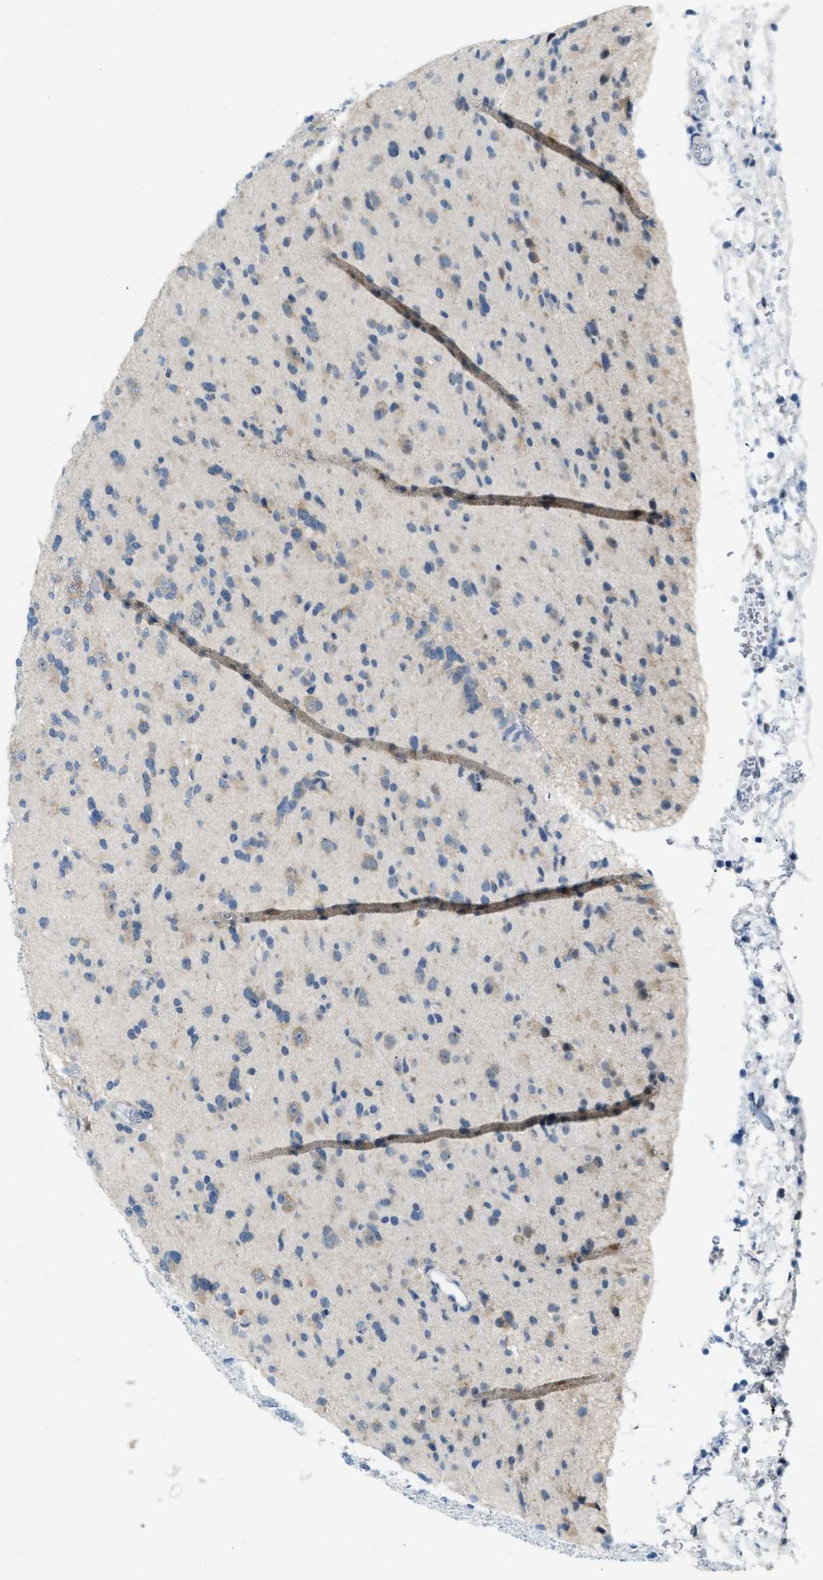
{"staining": {"intensity": "negative", "quantity": "none", "location": "none"}, "tissue": "glioma", "cell_type": "Tumor cells", "image_type": "cancer", "snomed": [{"axis": "morphology", "description": "Glioma, malignant, Low grade"}, {"axis": "topography", "description": "Brain"}], "caption": "Glioma stained for a protein using IHC exhibits no expression tumor cells.", "gene": "PHRF1", "patient": {"sex": "female", "age": 22}}